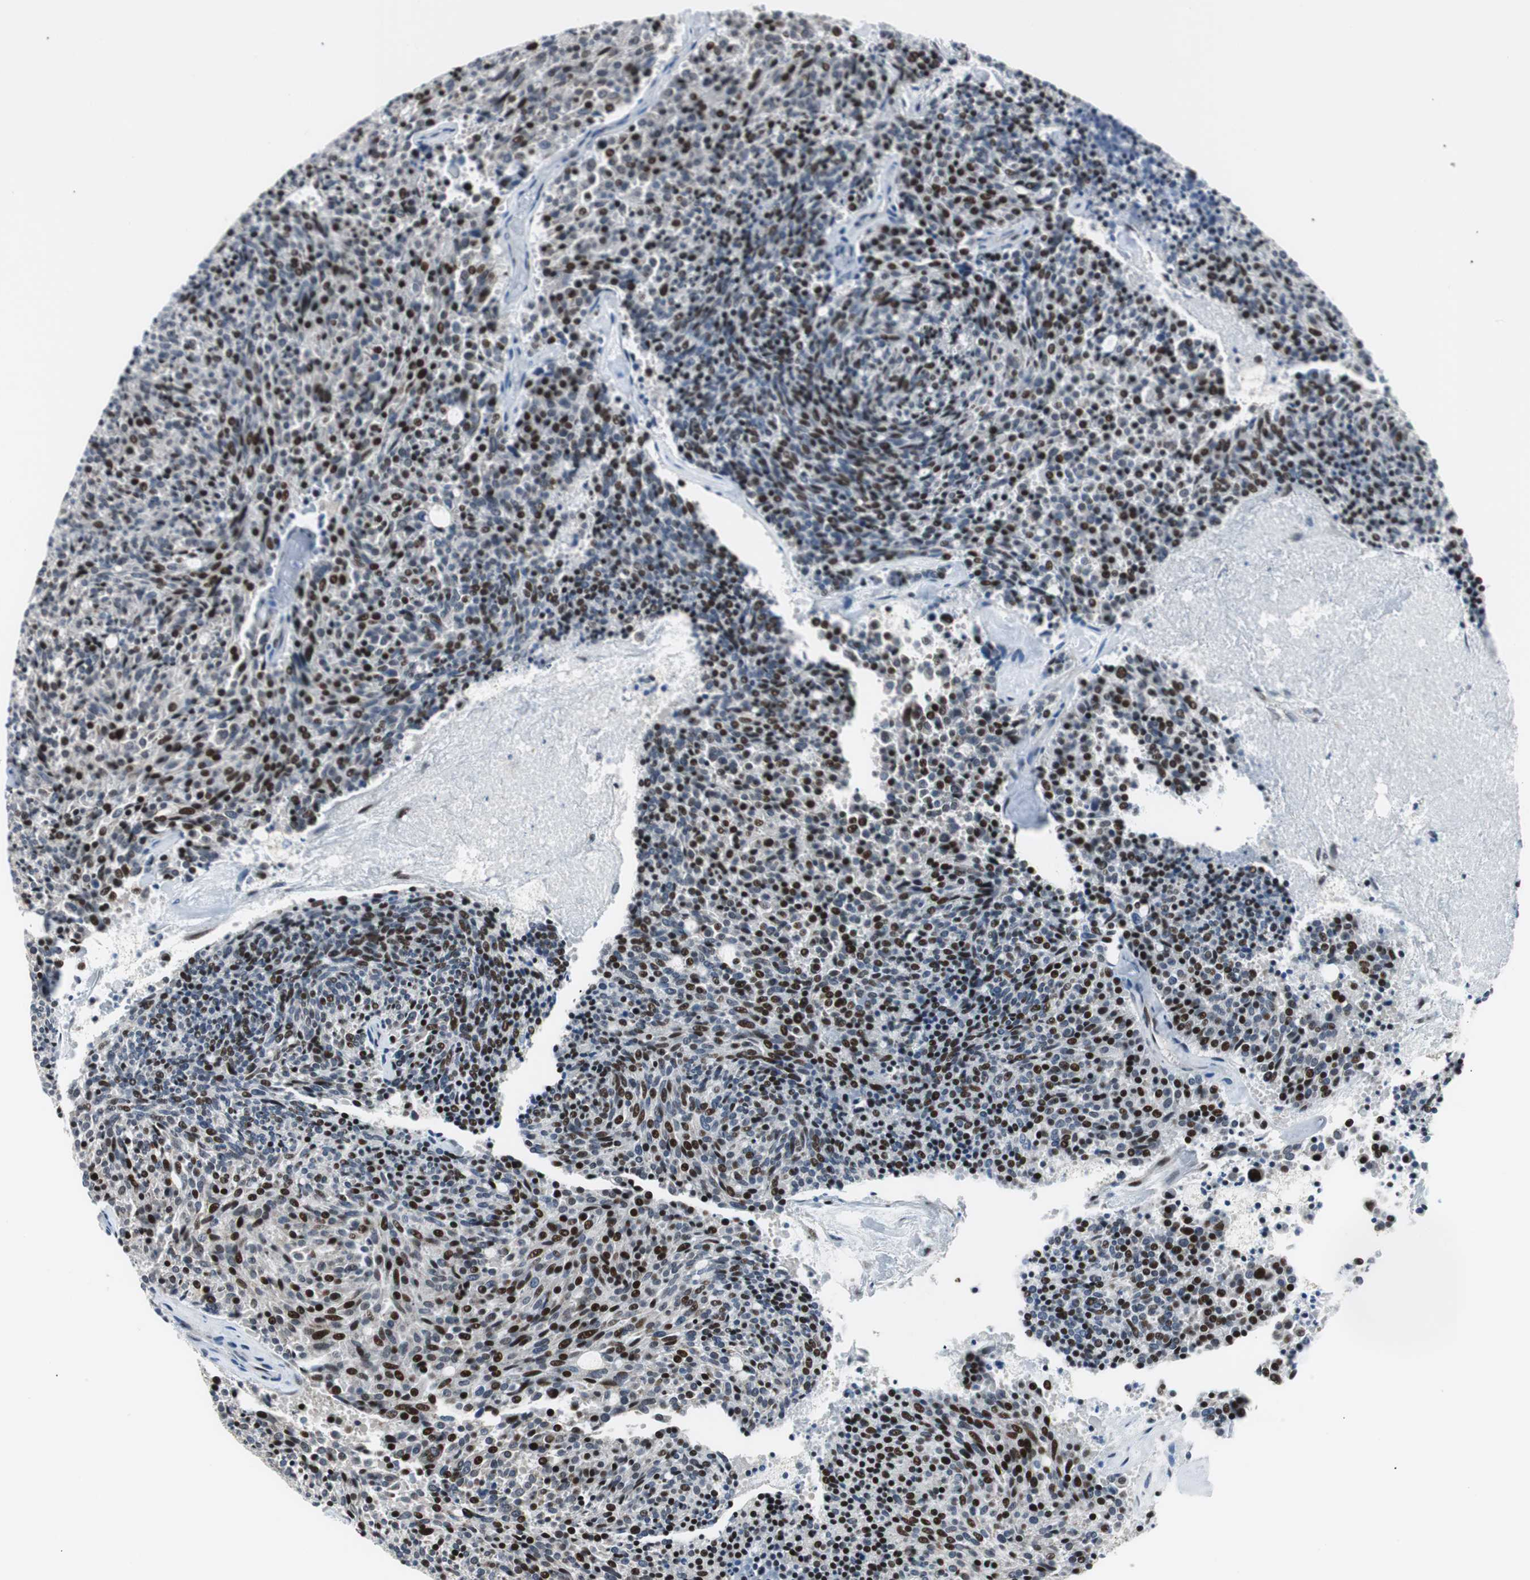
{"staining": {"intensity": "strong", "quantity": "25%-75%", "location": "nuclear"}, "tissue": "carcinoid", "cell_type": "Tumor cells", "image_type": "cancer", "snomed": [{"axis": "morphology", "description": "Carcinoid, malignant, NOS"}, {"axis": "topography", "description": "Pancreas"}], "caption": "Protein analysis of malignant carcinoid tissue displays strong nuclear positivity in about 25%-75% of tumor cells.", "gene": "RAD1", "patient": {"sex": "female", "age": 54}}